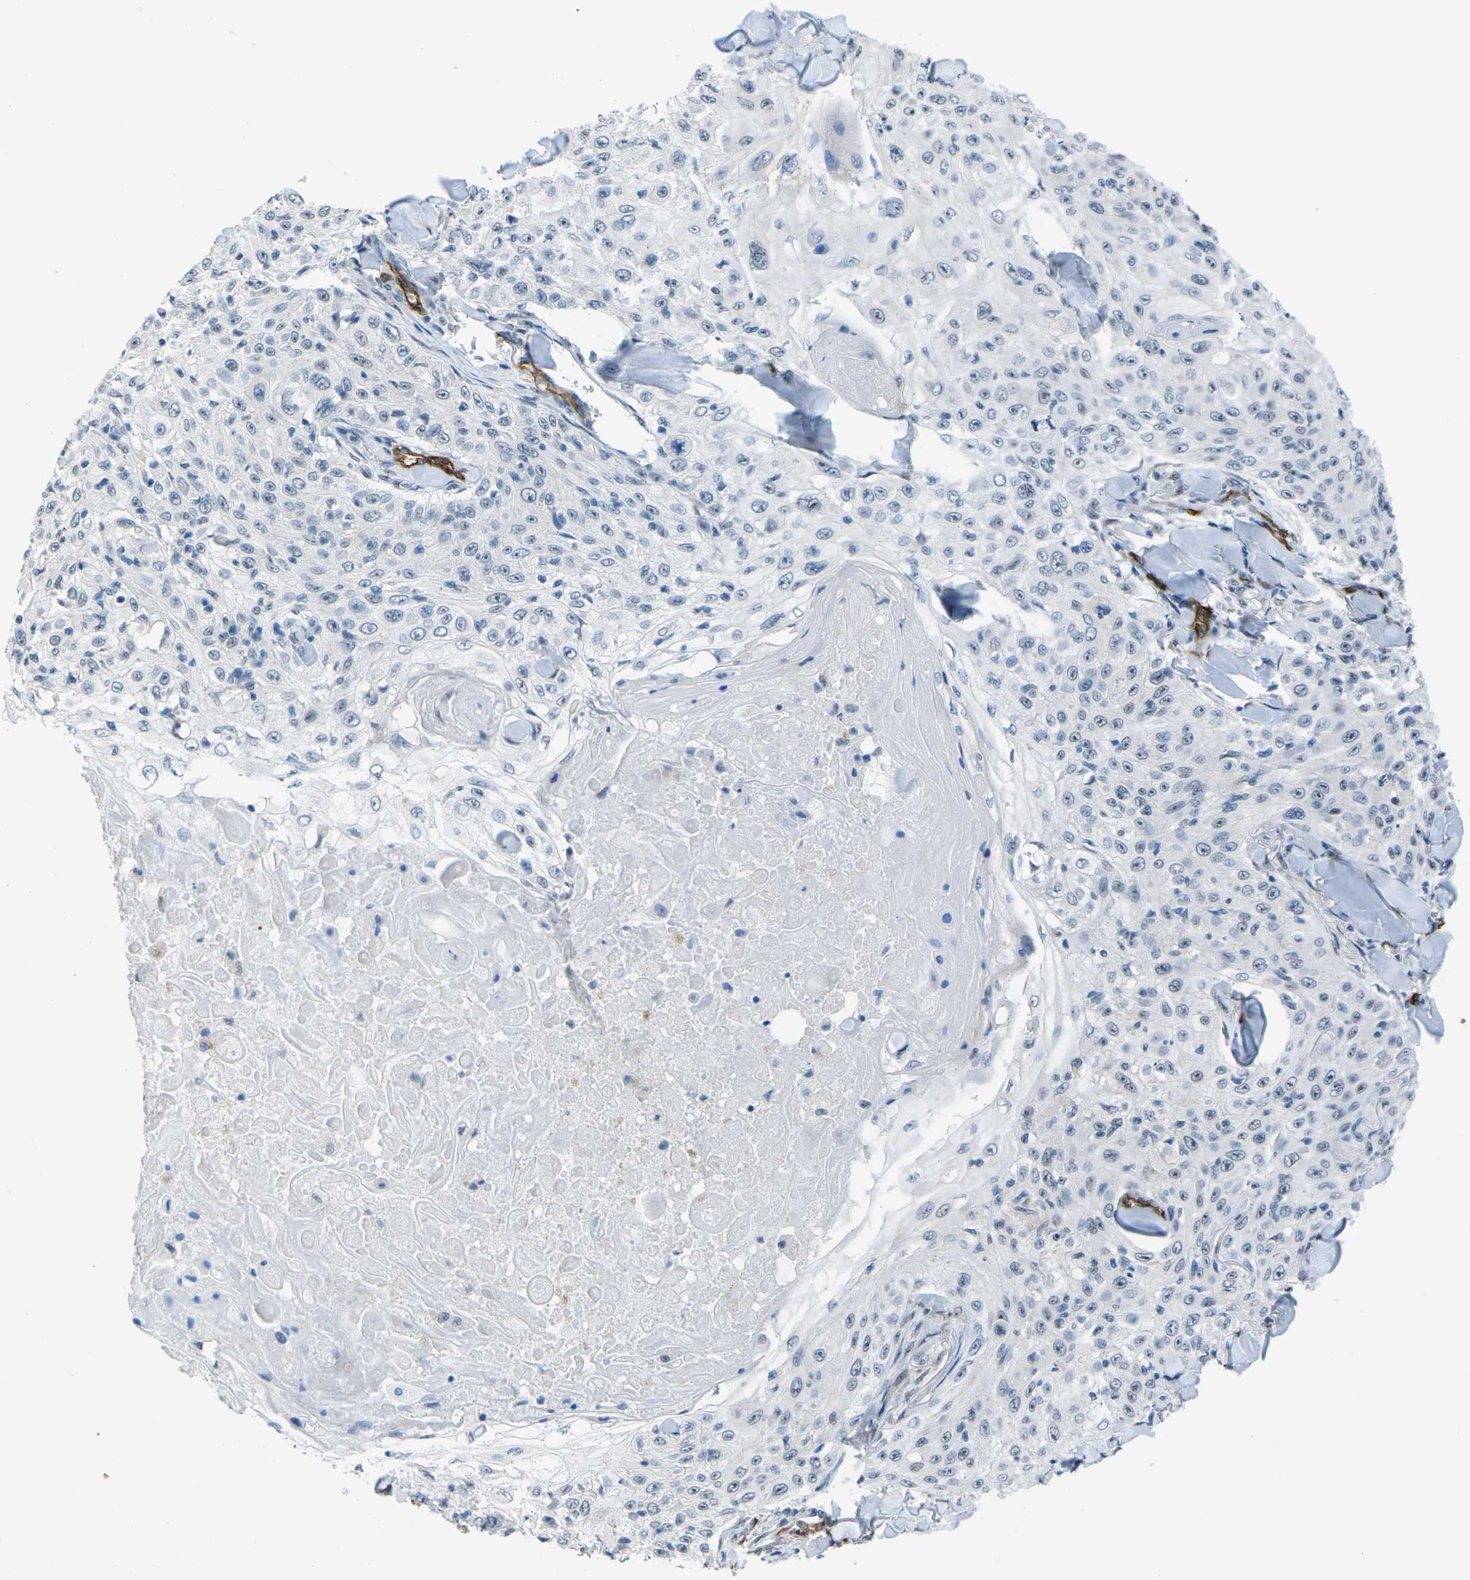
{"staining": {"intensity": "negative", "quantity": "none", "location": "none"}, "tissue": "skin cancer", "cell_type": "Tumor cells", "image_type": "cancer", "snomed": [{"axis": "morphology", "description": "Squamous cell carcinoma, NOS"}, {"axis": "topography", "description": "Skin"}], "caption": "Tumor cells show no significant positivity in skin cancer (squamous cell carcinoma). (Stains: DAB (3,3'-diaminobenzidine) immunohistochemistry (IHC) with hematoxylin counter stain, Microscopy: brightfield microscopy at high magnification).", "gene": "HSPA12B", "patient": {"sex": "male", "age": 86}}